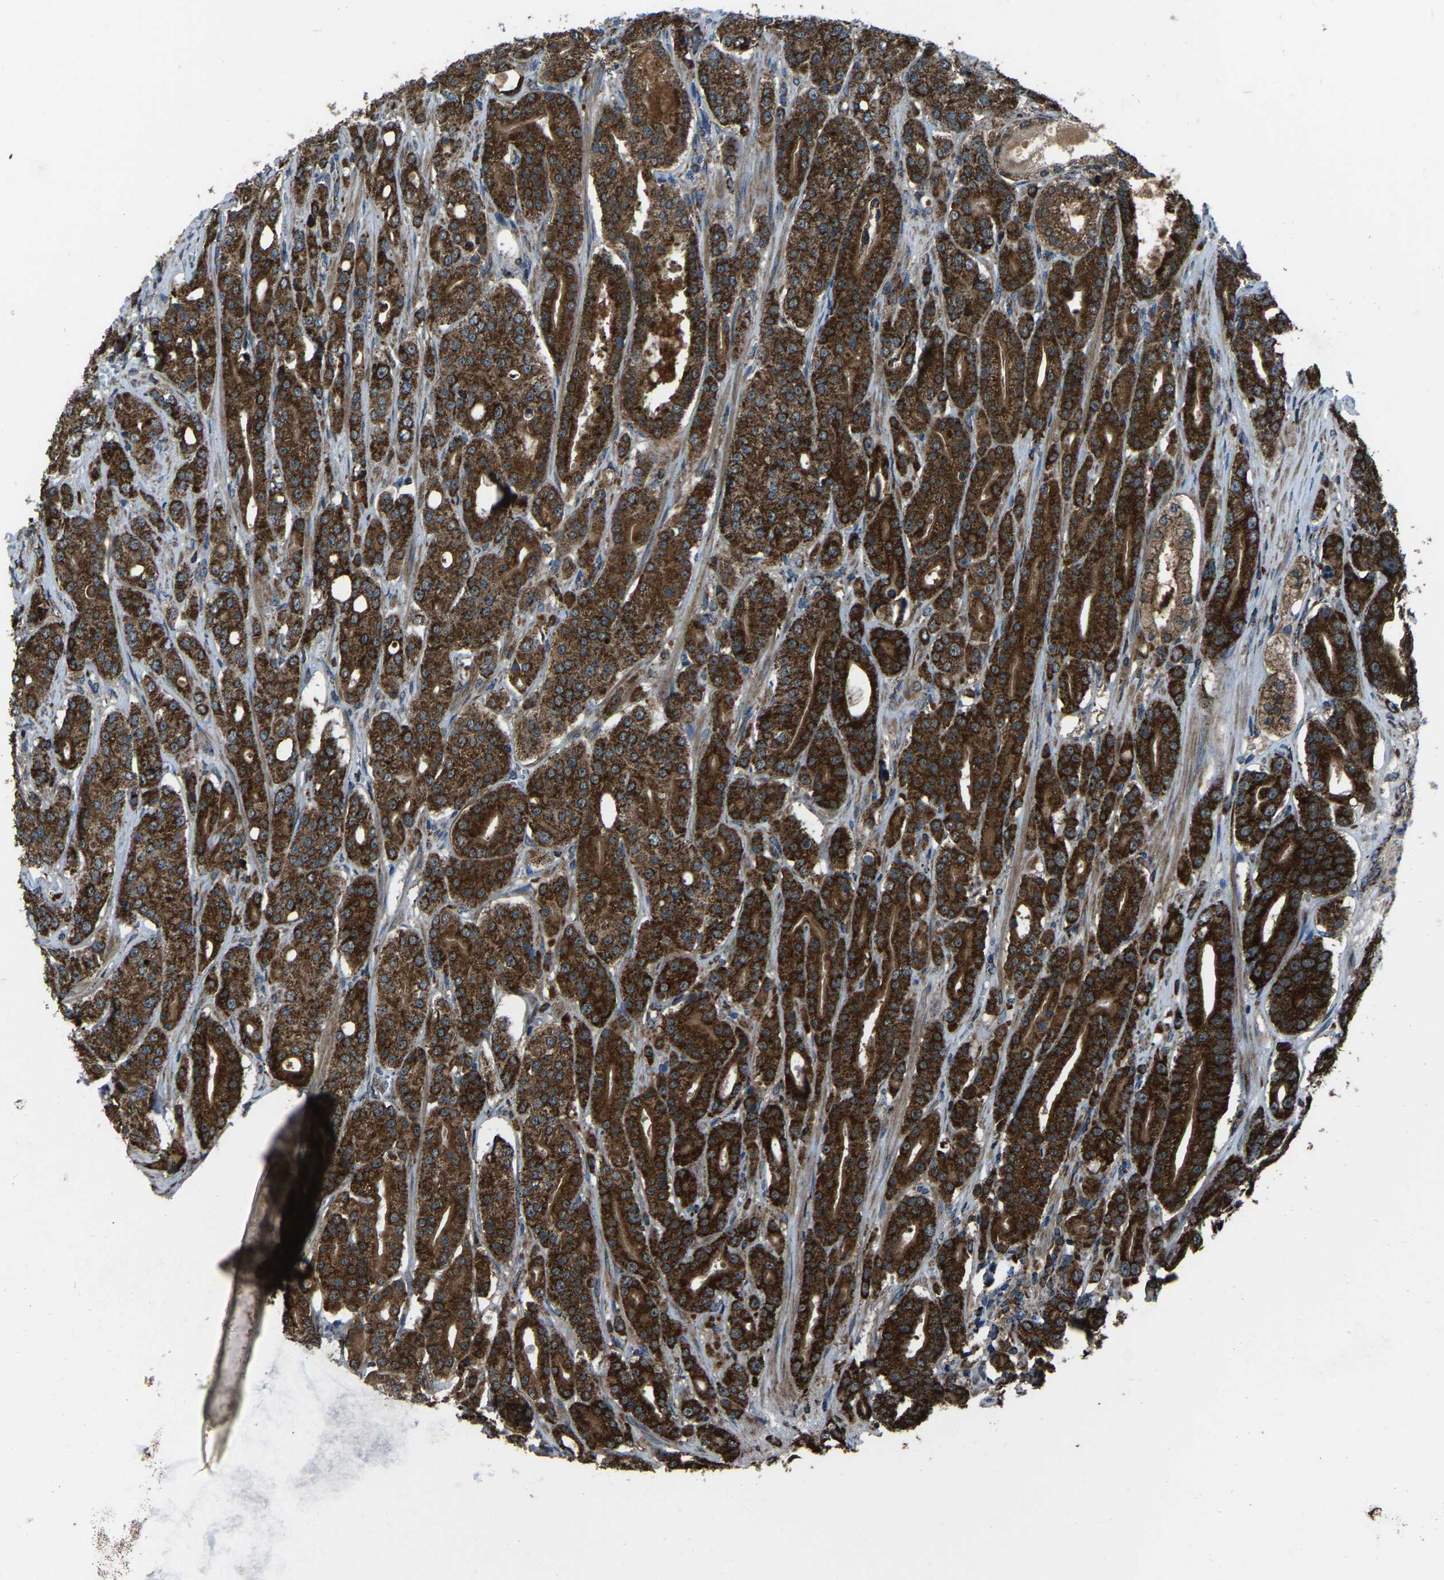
{"staining": {"intensity": "strong", "quantity": ">75%", "location": "cytoplasmic/membranous"}, "tissue": "prostate cancer", "cell_type": "Tumor cells", "image_type": "cancer", "snomed": [{"axis": "morphology", "description": "Adenocarcinoma, High grade"}, {"axis": "topography", "description": "Prostate"}], "caption": "The image shows a brown stain indicating the presence of a protein in the cytoplasmic/membranous of tumor cells in prostate high-grade adenocarcinoma.", "gene": "AKR1A1", "patient": {"sex": "male", "age": 71}}